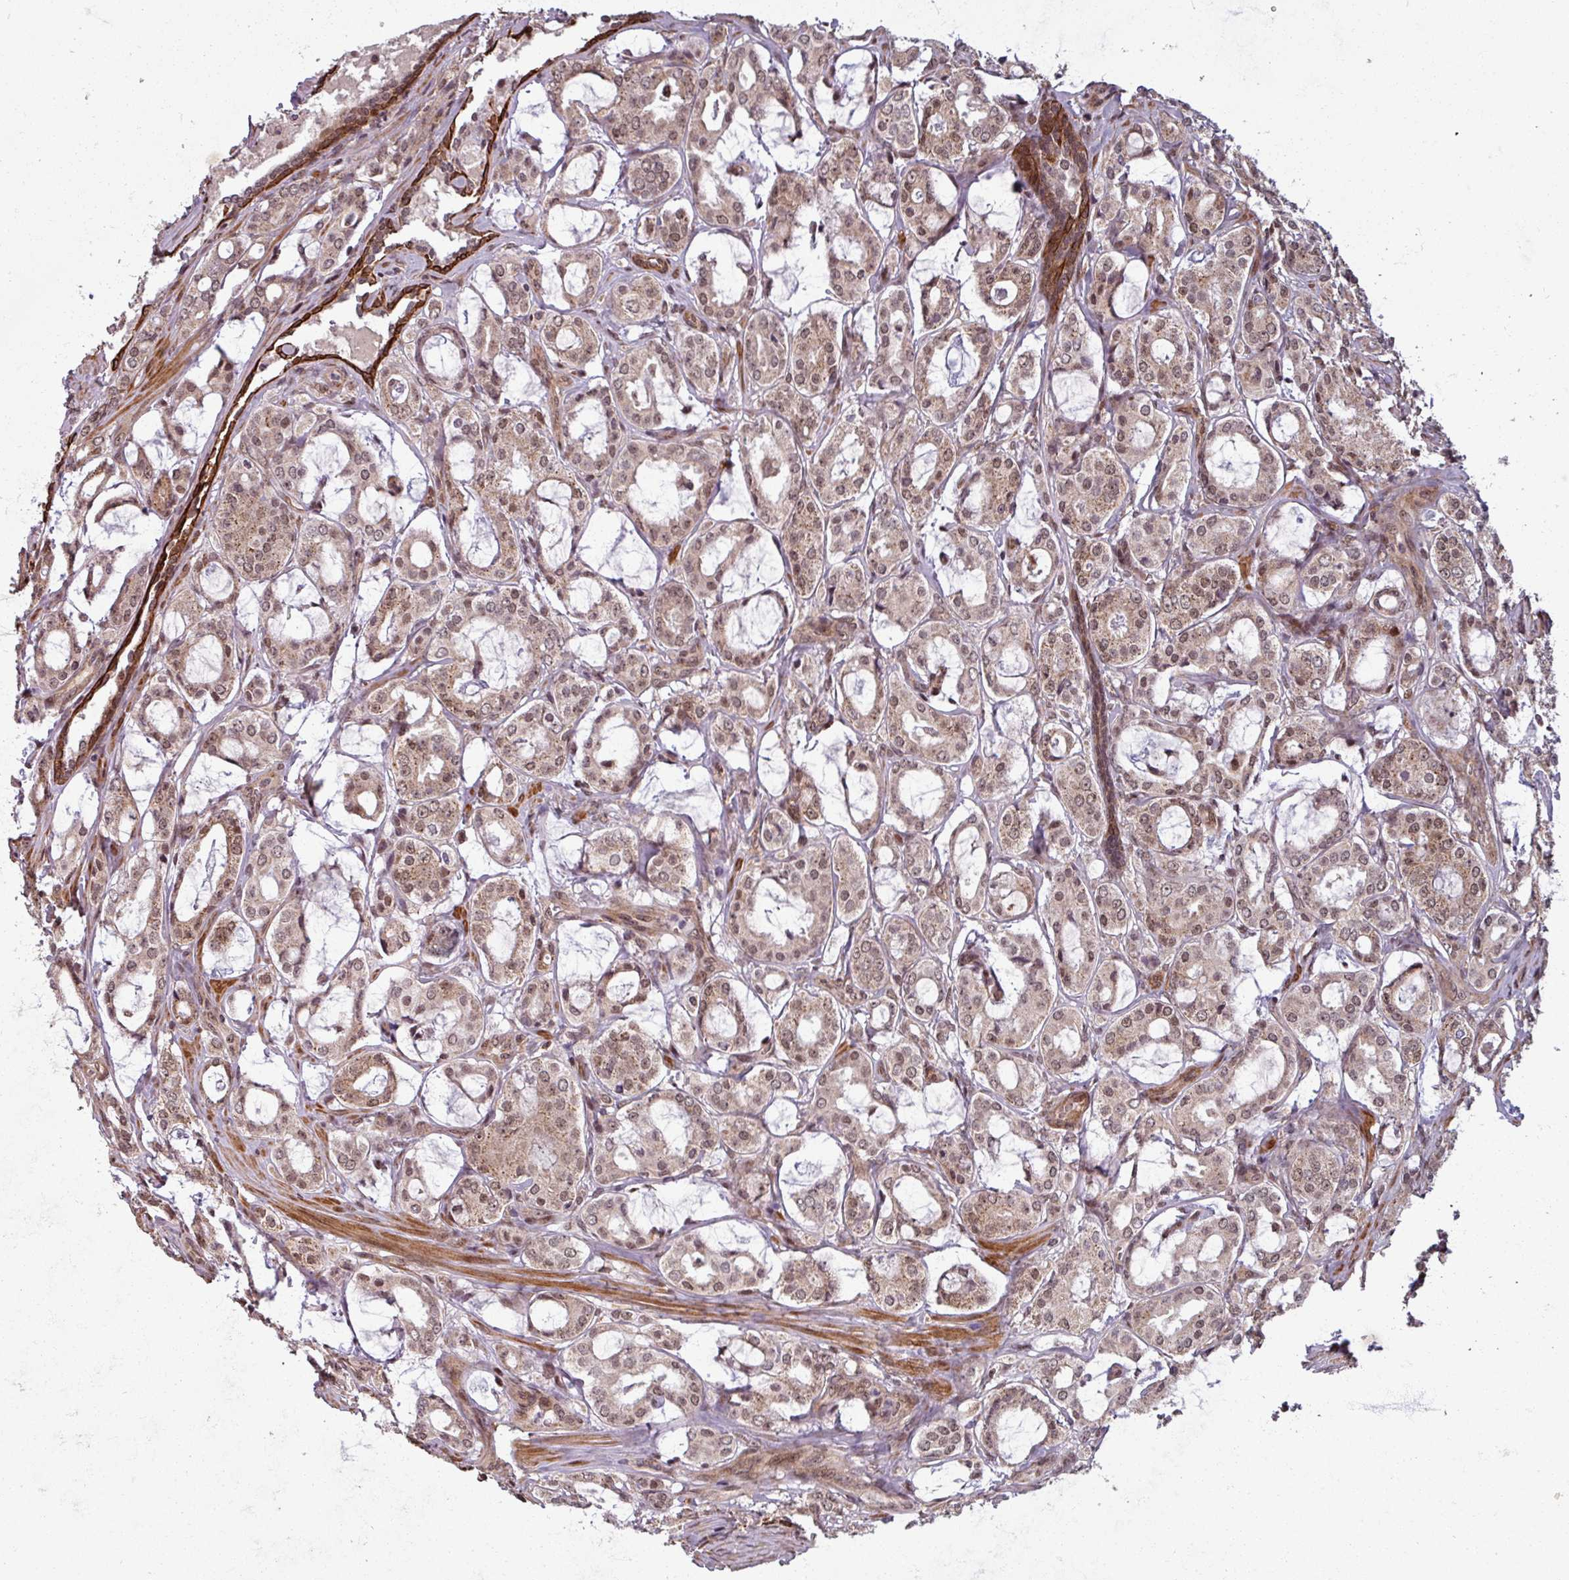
{"staining": {"intensity": "moderate", "quantity": ">75%", "location": "nuclear"}, "tissue": "prostate cancer", "cell_type": "Tumor cells", "image_type": "cancer", "snomed": [{"axis": "morphology", "description": "Adenocarcinoma, High grade"}, {"axis": "topography", "description": "Prostate"}], "caption": "Prostate cancer (adenocarcinoma (high-grade)) was stained to show a protein in brown. There is medium levels of moderate nuclear positivity in about >75% of tumor cells.", "gene": "SWI5", "patient": {"sex": "male", "age": 63}}